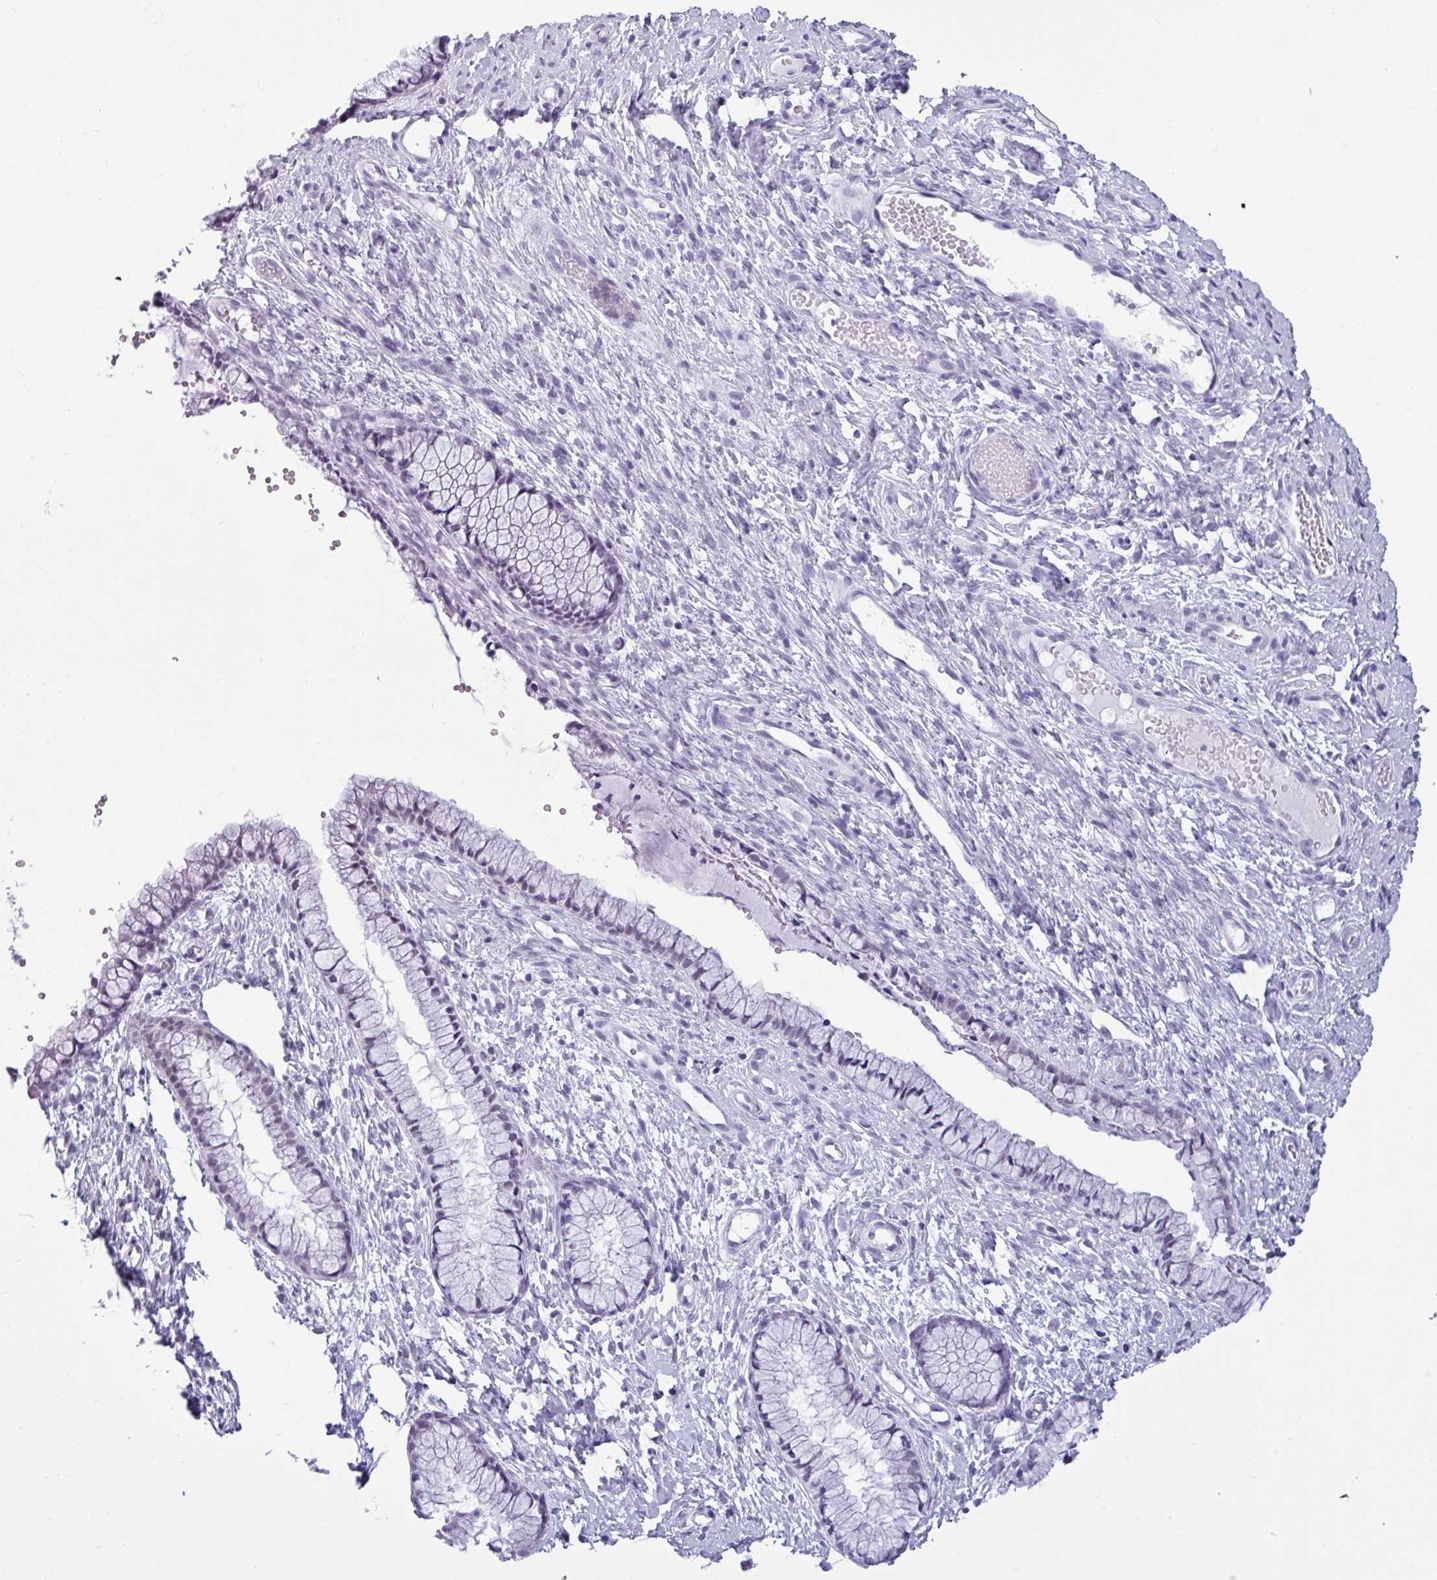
{"staining": {"intensity": "weak", "quantity": "<25%", "location": "nuclear"}, "tissue": "cervix", "cell_type": "Glandular cells", "image_type": "normal", "snomed": [{"axis": "morphology", "description": "Normal tissue, NOS"}, {"axis": "topography", "description": "Cervix"}], "caption": "A high-resolution micrograph shows immunohistochemistry (IHC) staining of benign cervix, which exhibits no significant expression in glandular cells.", "gene": "SRGAP1", "patient": {"sex": "female", "age": 36}}